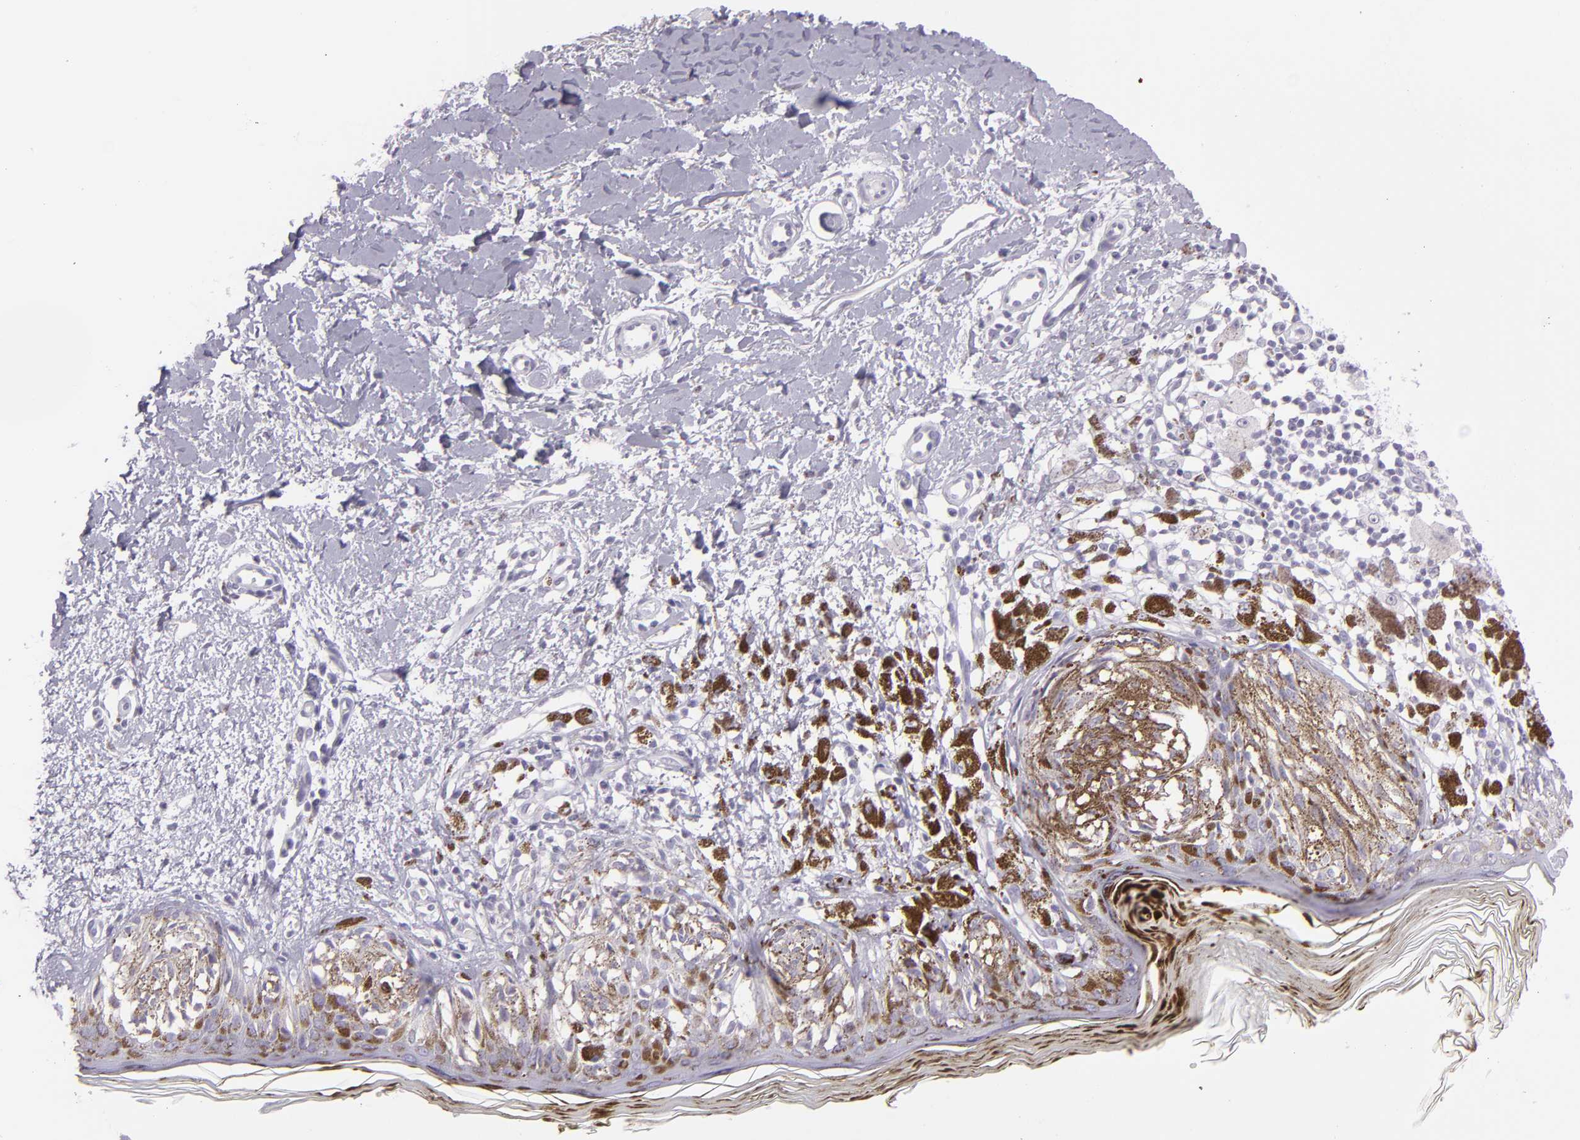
{"staining": {"intensity": "negative", "quantity": "none", "location": "none"}, "tissue": "melanoma", "cell_type": "Tumor cells", "image_type": "cancer", "snomed": [{"axis": "morphology", "description": "Malignant melanoma, NOS"}, {"axis": "topography", "description": "Skin"}], "caption": "Histopathology image shows no significant protein staining in tumor cells of melanoma.", "gene": "MUC6", "patient": {"sex": "male", "age": 88}}